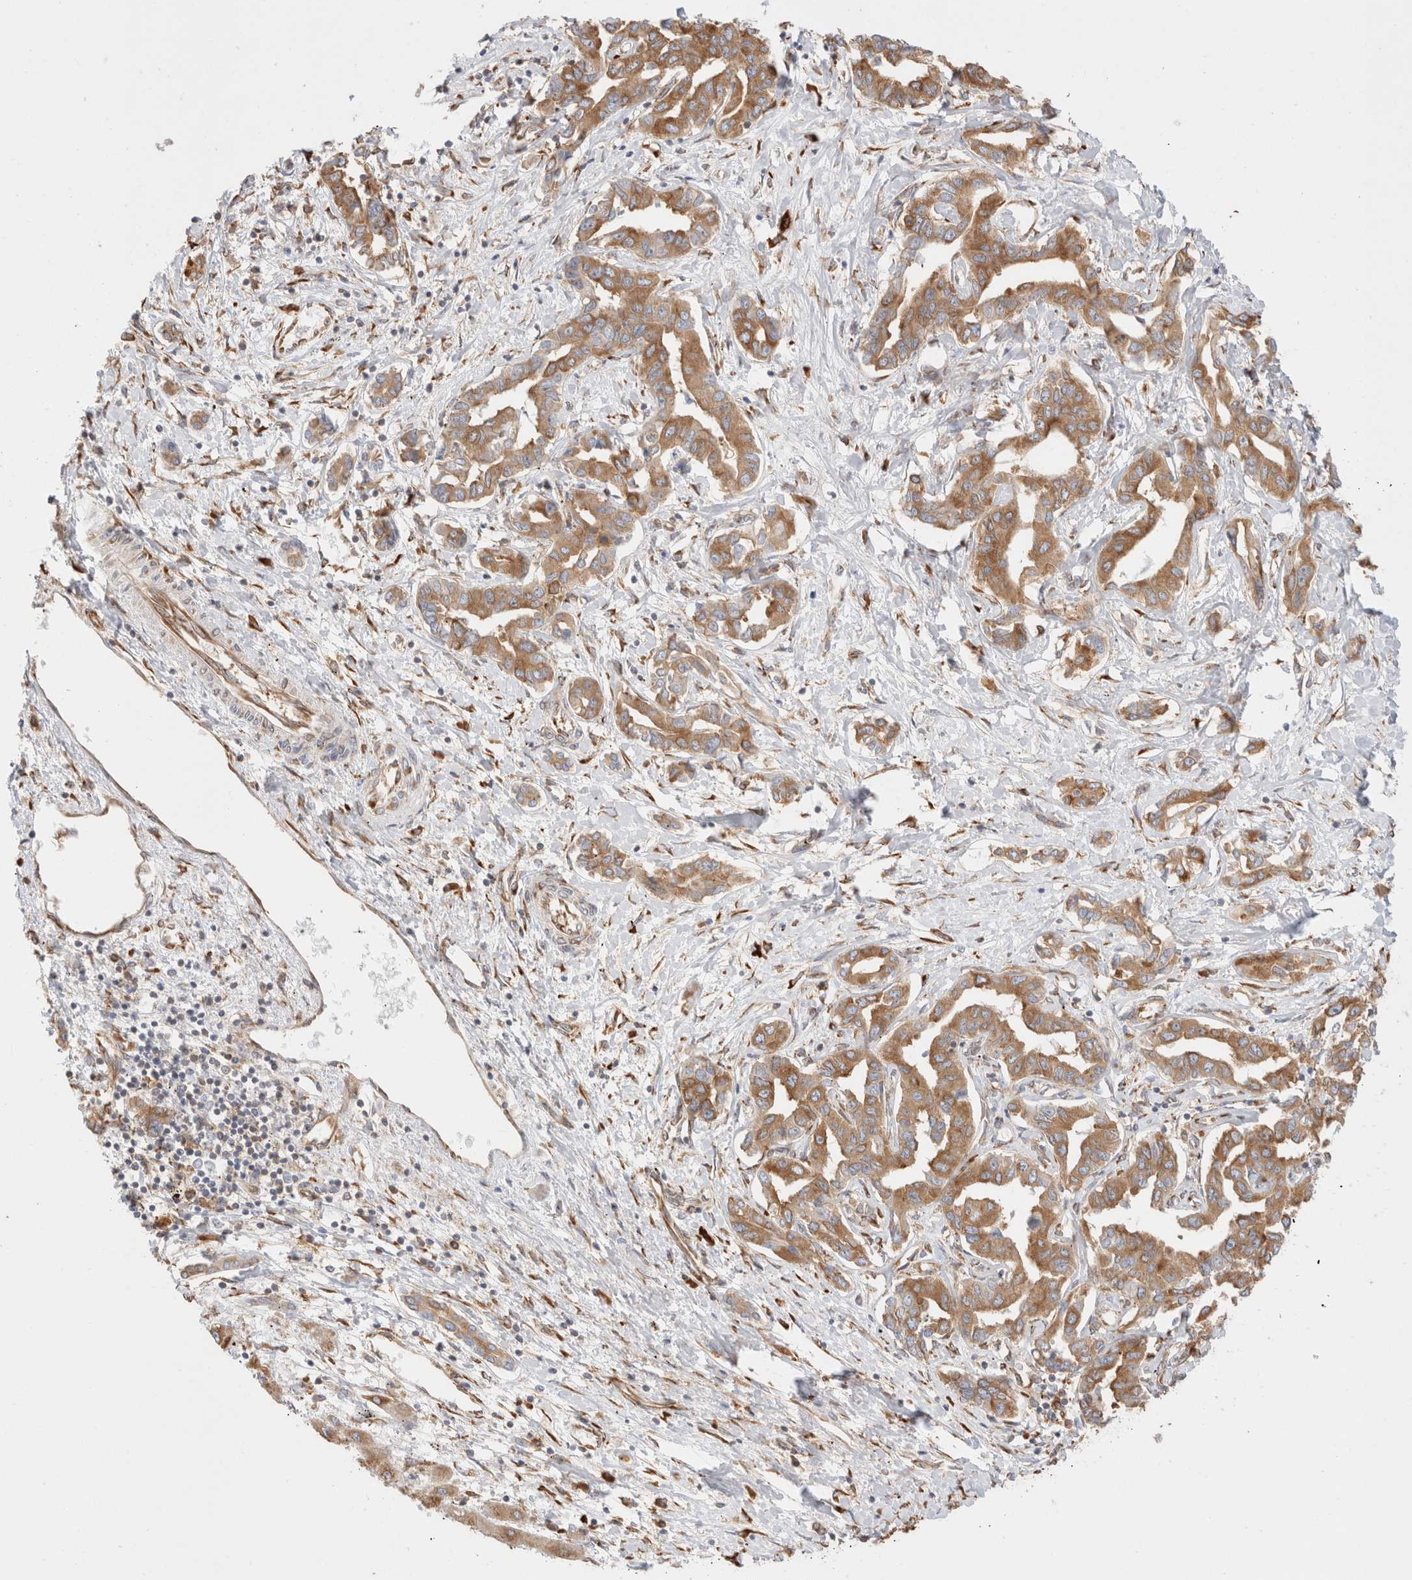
{"staining": {"intensity": "moderate", "quantity": ">75%", "location": "cytoplasmic/membranous"}, "tissue": "liver cancer", "cell_type": "Tumor cells", "image_type": "cancer", "snomed": [{"axis": "morphology", "description": "Cholangiocarcinoma"}, {"axis": "topography", "description": "Liver"}], "caption": "Protein staining reveals moderate cytoplasmic/membranous positivity in approximately >75% of tumor cells in cholangiocarcinoma (liver).", "gene": "ZC2HC1A", "patient": {"sex": "male", "age": 59}}